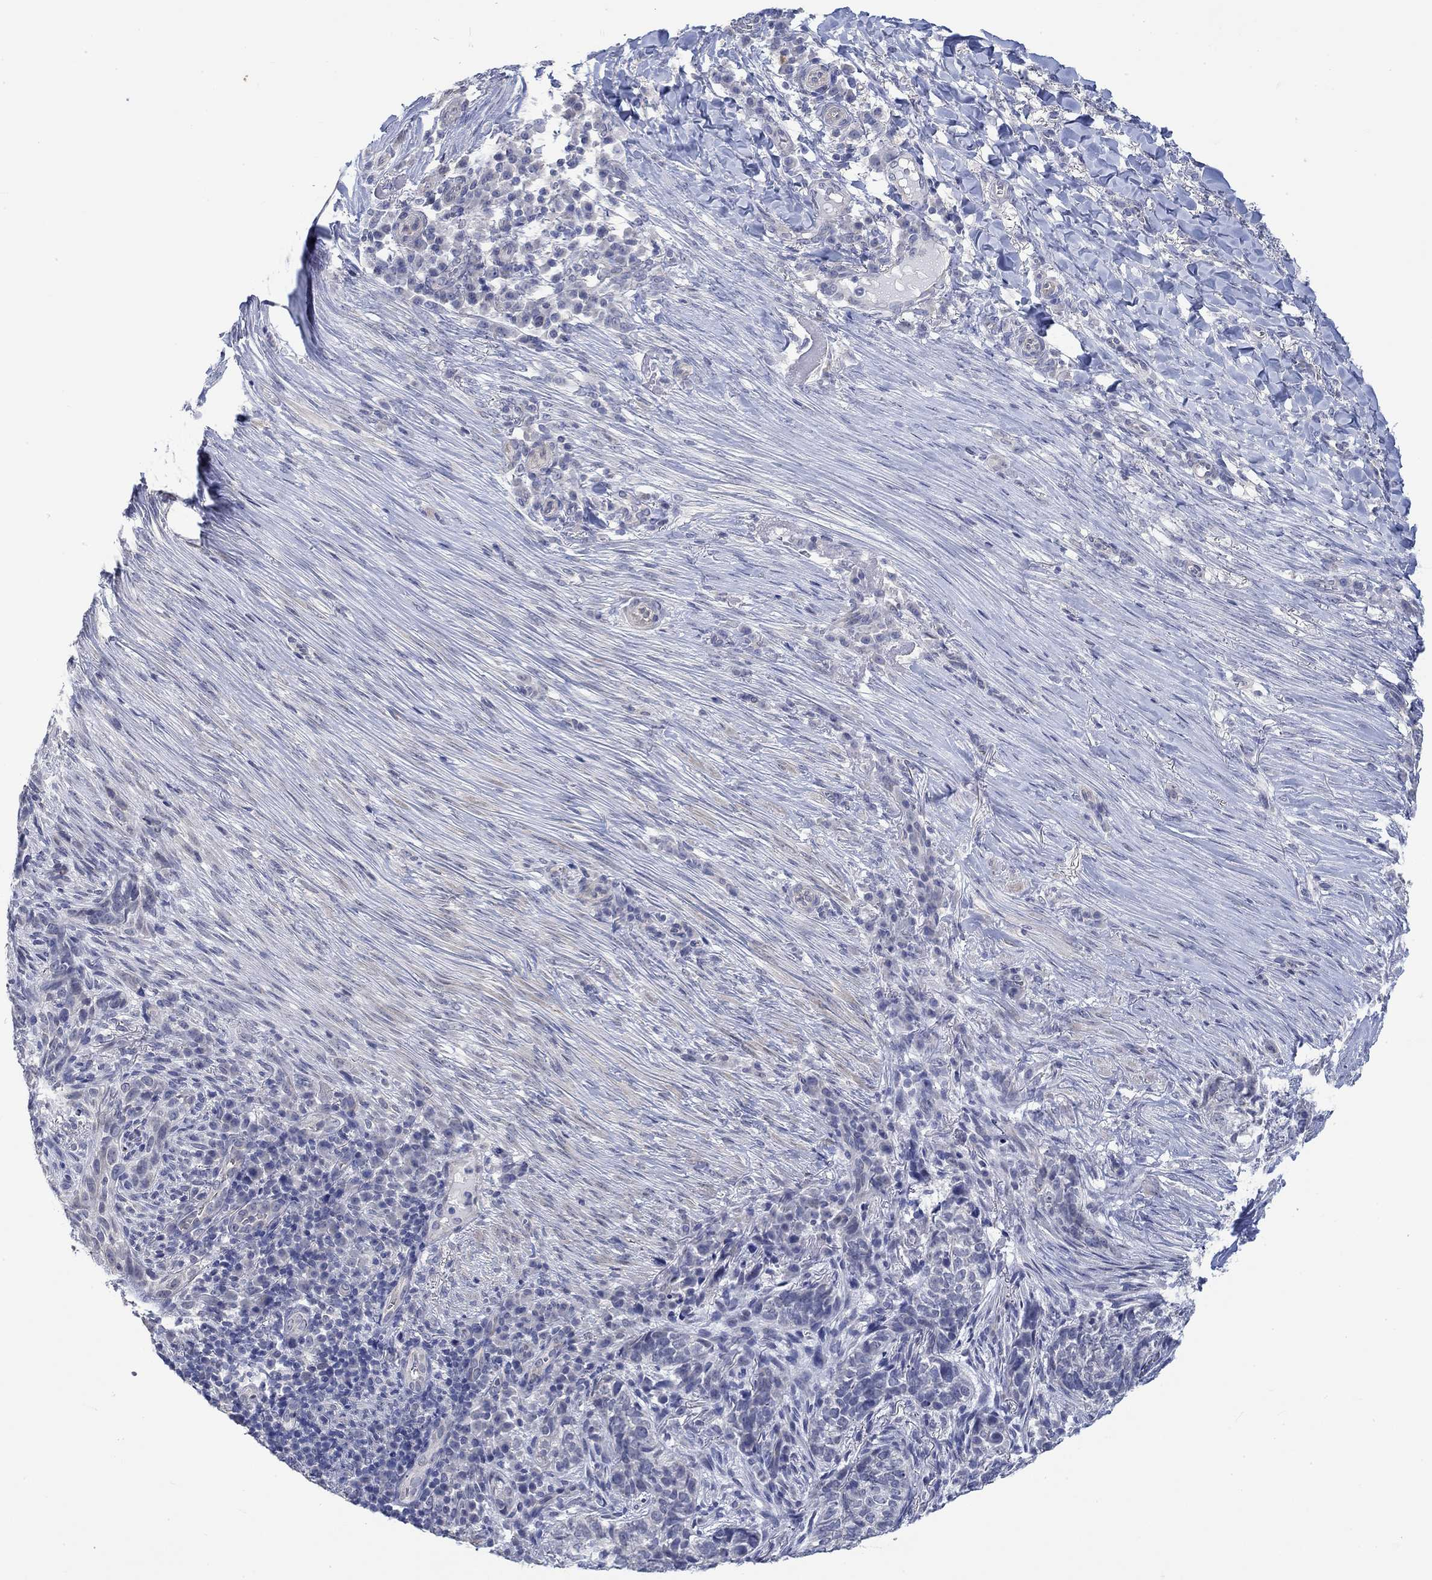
{"staining": {"intensity": "weak", "quantity": "<25%", "location": "cytoplasmic/membranous"}, "tissue": "skin cancer", "cell_type": "Tumor cells", "image_type": "cancer", "snomed": [{"axis": "morphology", "description": "Basal cell carcinoma"}, {"axis": "topography", "description": "Skin"}], "caption": "DAB (3,3'-diaminobenzidine) immunohistochemical staining of skin cancer (basal cell carcinoma) shows no significant staining in tumor cells. (DAB (3,3'-diaminobenzidine) immunohistochemistry (IHC) with hematoxylin counter stain).", "gene": "AGRP", "patient": {"sex": "female", "age": 69}}